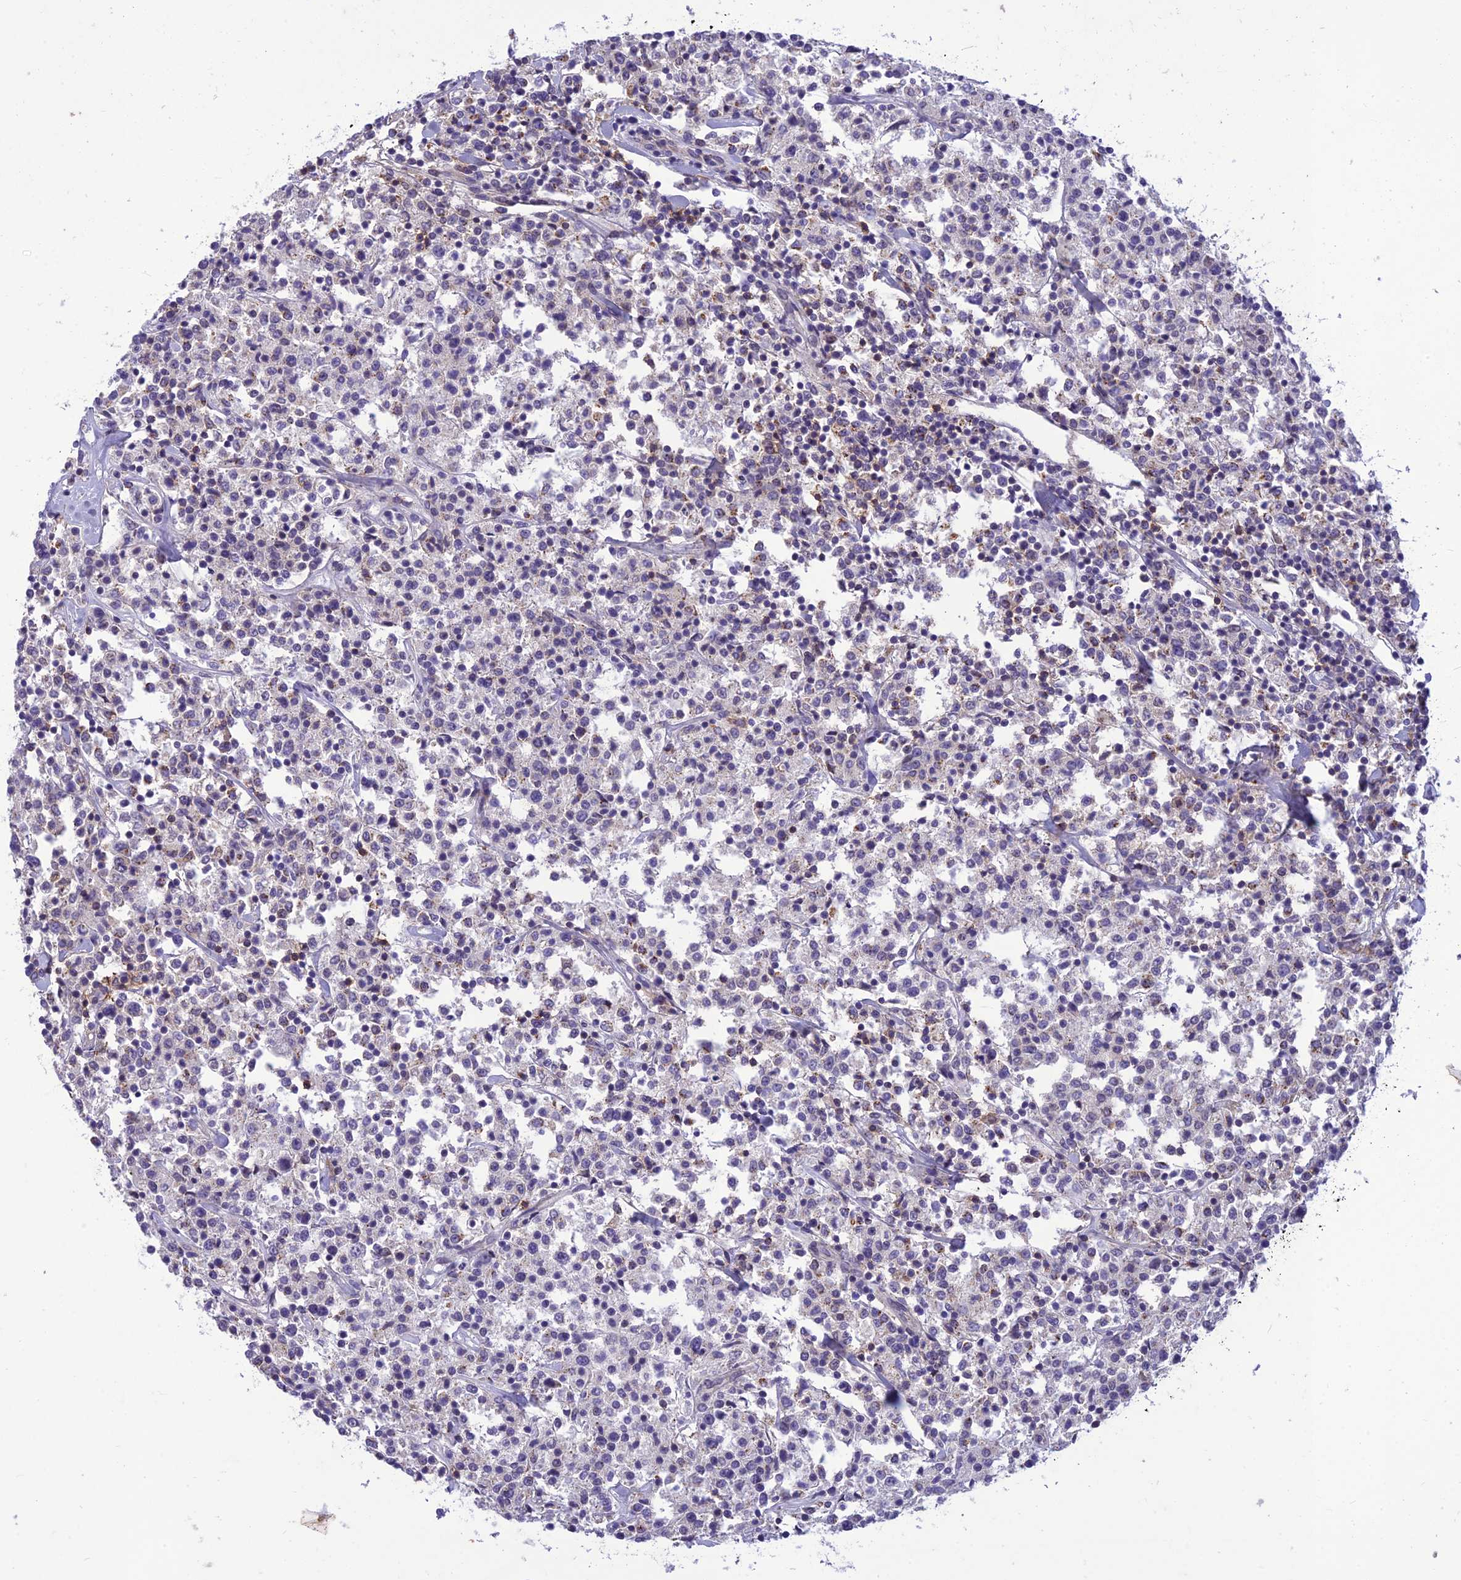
{"staining": {"intensity": "negative", "quantity": "none", "location": "none"}, "tissue": "lymphoma", "cell_type": "Tumor cells", "image_type": "cancer", "snomed": [{"axis": "morphology", "description": "Malignant lymphoma, non-Hodgkin's type, Low grade"}, {"axis": "topography", "description": "Small intestine"}], "caption": "Protein analysis of malignant lymphoma, non-Hodgkin's type (low-grade) displays no significant expression in tumor cells. The staining is performed using DAB (3,3'-diaminobenzidine) brown chromogen with nuclei counter-stained in using hematoxylin.", "gene": "ITGAE", "patient": {"sex": "female", "age": 59}}